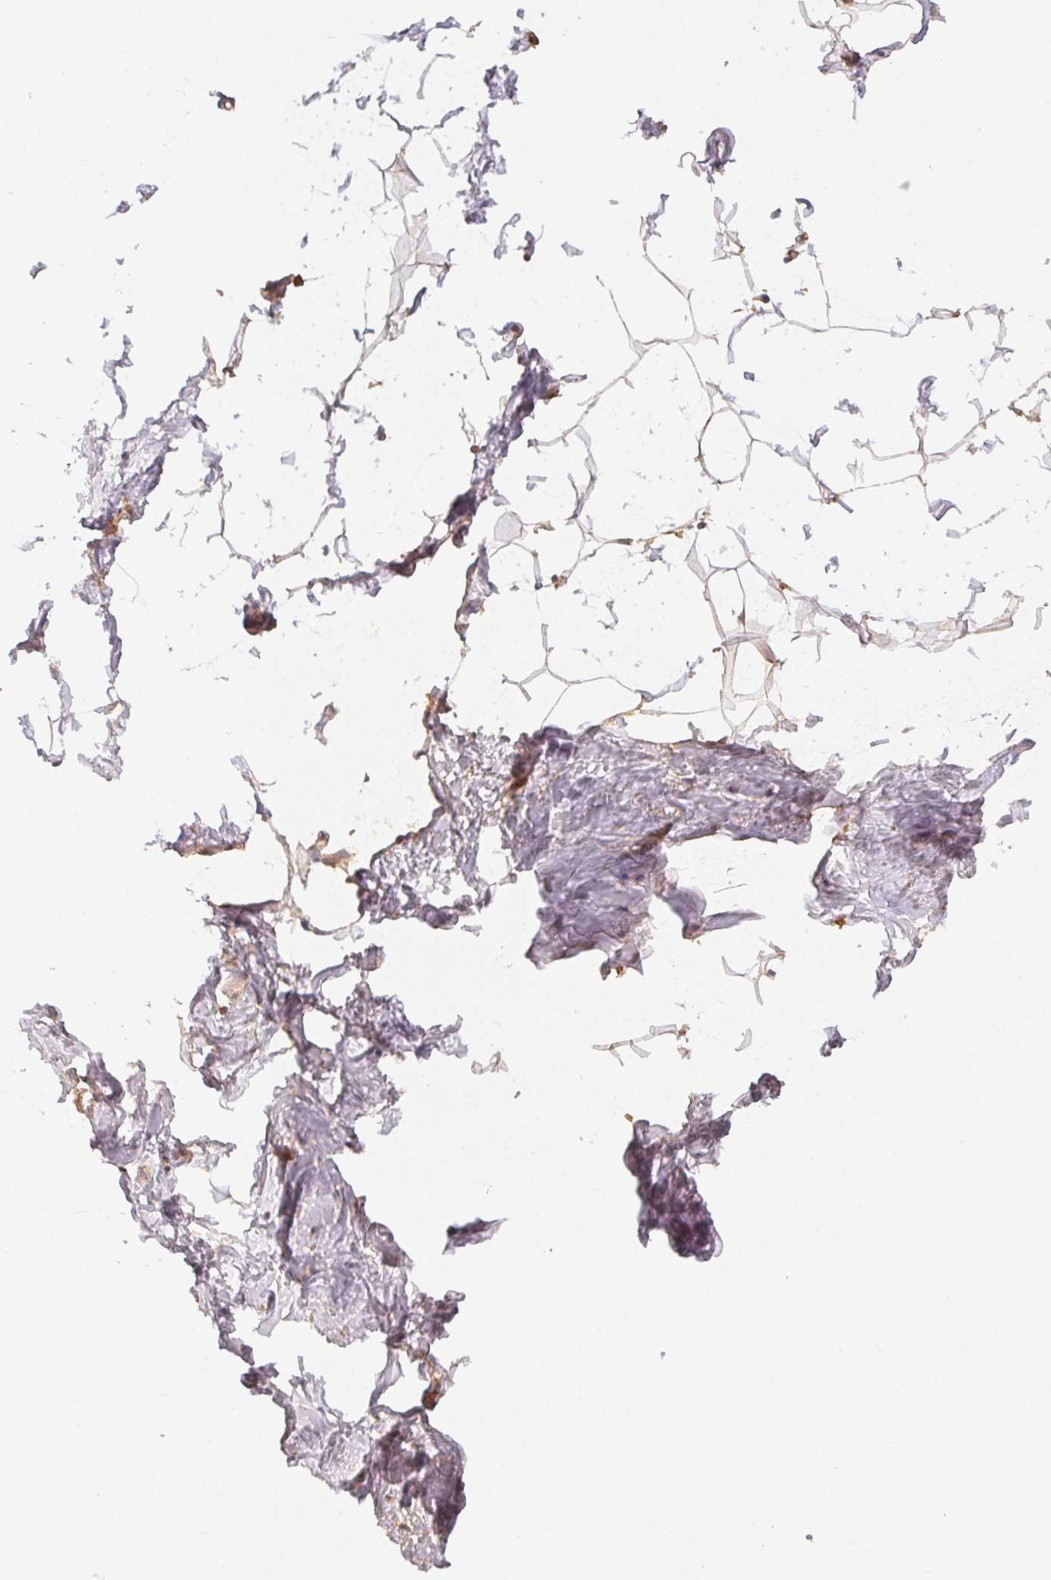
{"staining": {"intensity": "weak", "quantity": "25%-75%", "location": "cytoplasmic/membranous"}, "tissue": "breast", "cell_type": "Adipocytes", "image_type": "normal", "snomed": [{"axis": "morphology", "description": "Normal tissue, NOS"}, {"axis": "topography", "description": "Breast"}], "caption": "Breast stained for a protein (brown) exhibits weak cytoplasmic/membranous positive expression in approximately 25%-75% of adipocytes.", "gene": "RALA", "patient": {"sex": "female", "age": 32}}